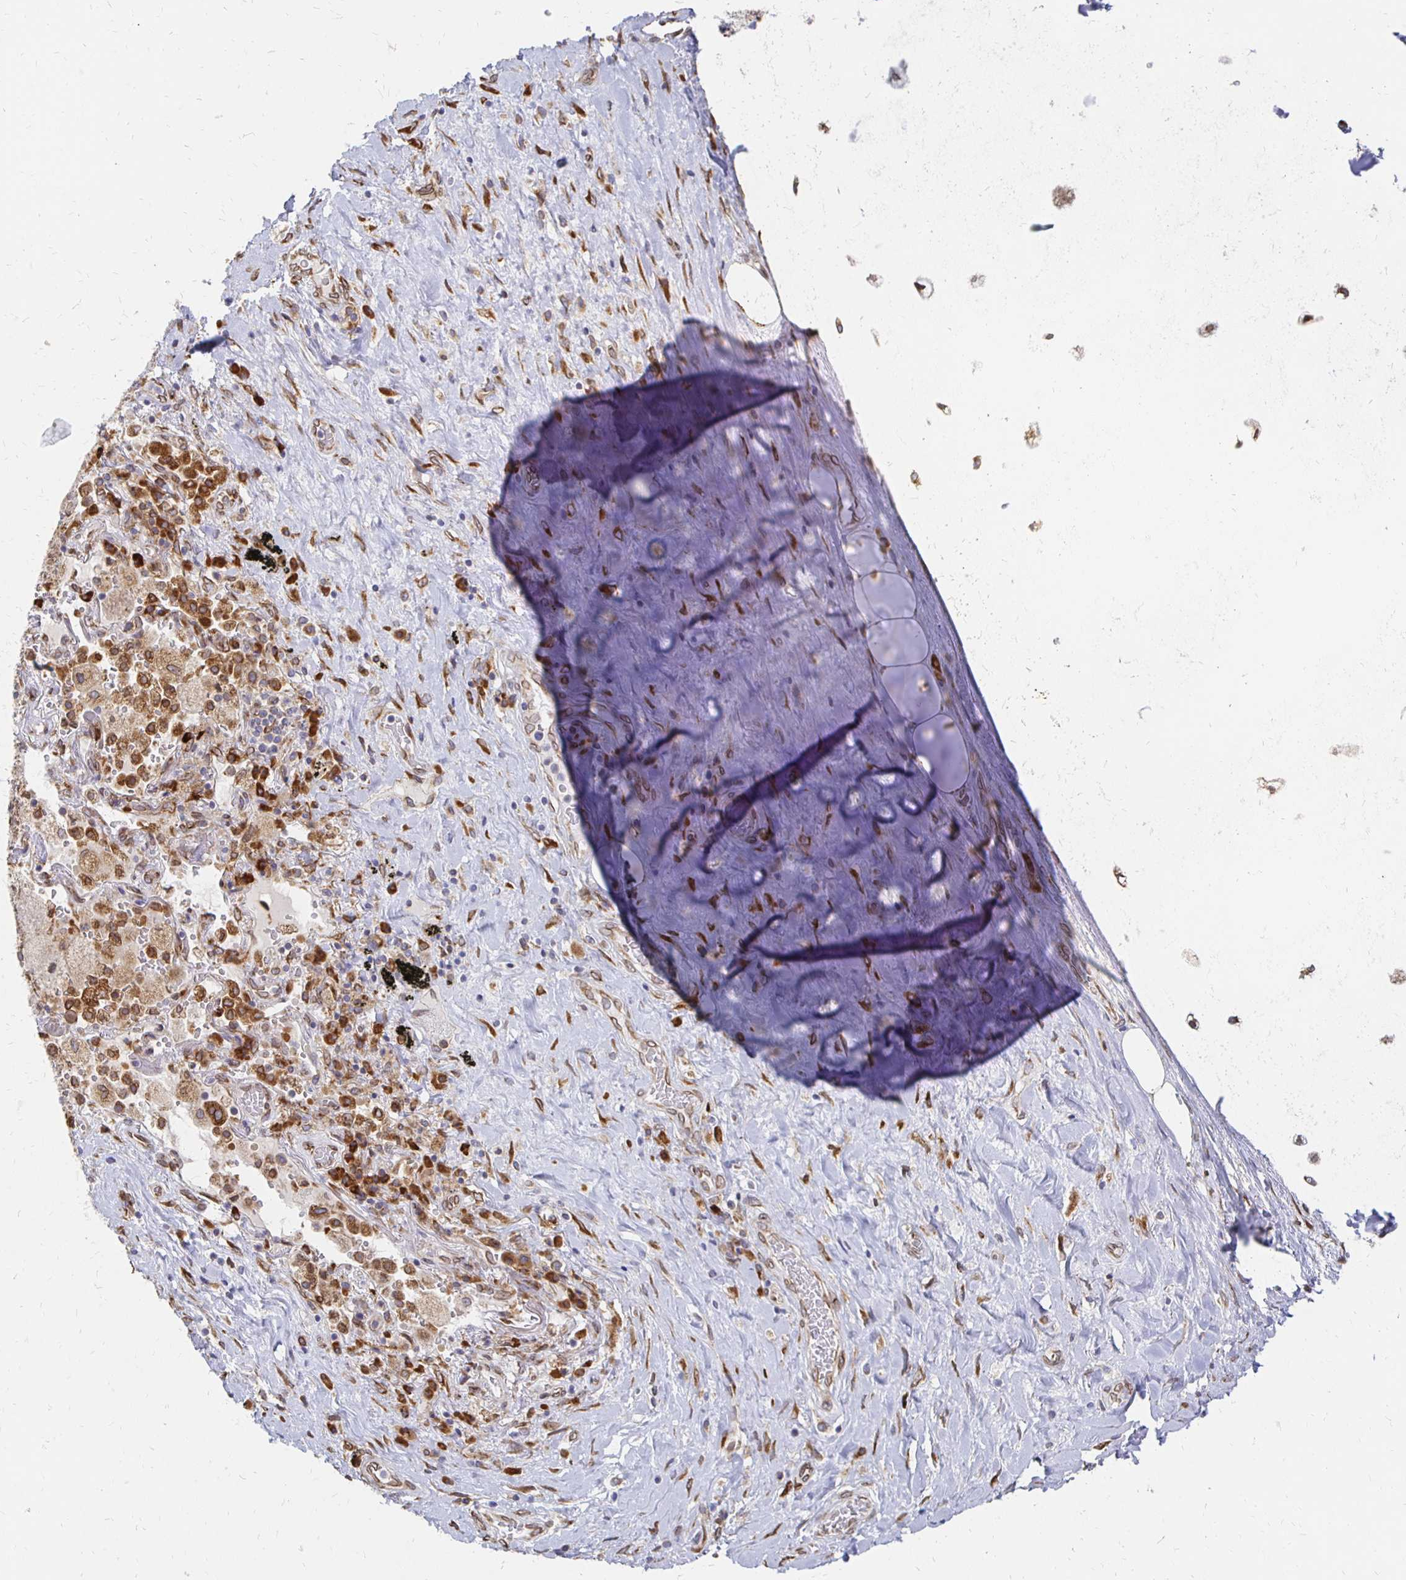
{"staining": {"intensity": "strong", "quantity": ">75%", "location": "cytoplasmic/membranous,nuclear"}, "tissue": "soft tissue", "cell_type": "Chondrocytes", "image_type": "normal", "snomed": [{"axis": "morphology", "description": "Normal tissue, NOS"}, {"axis": "topography", "description": "Cartilage tissue"}, {"axis": "topography", "description": "Bronchus"}], "caption": "Immunohistochemical staining of benign soft tissue shows strong cytoplasmic/membranous,nuclear protein staining in approximately >75% of chondrocytes.", "gene": "PELI3", "patient": {"sex": "male", "age": 64}}